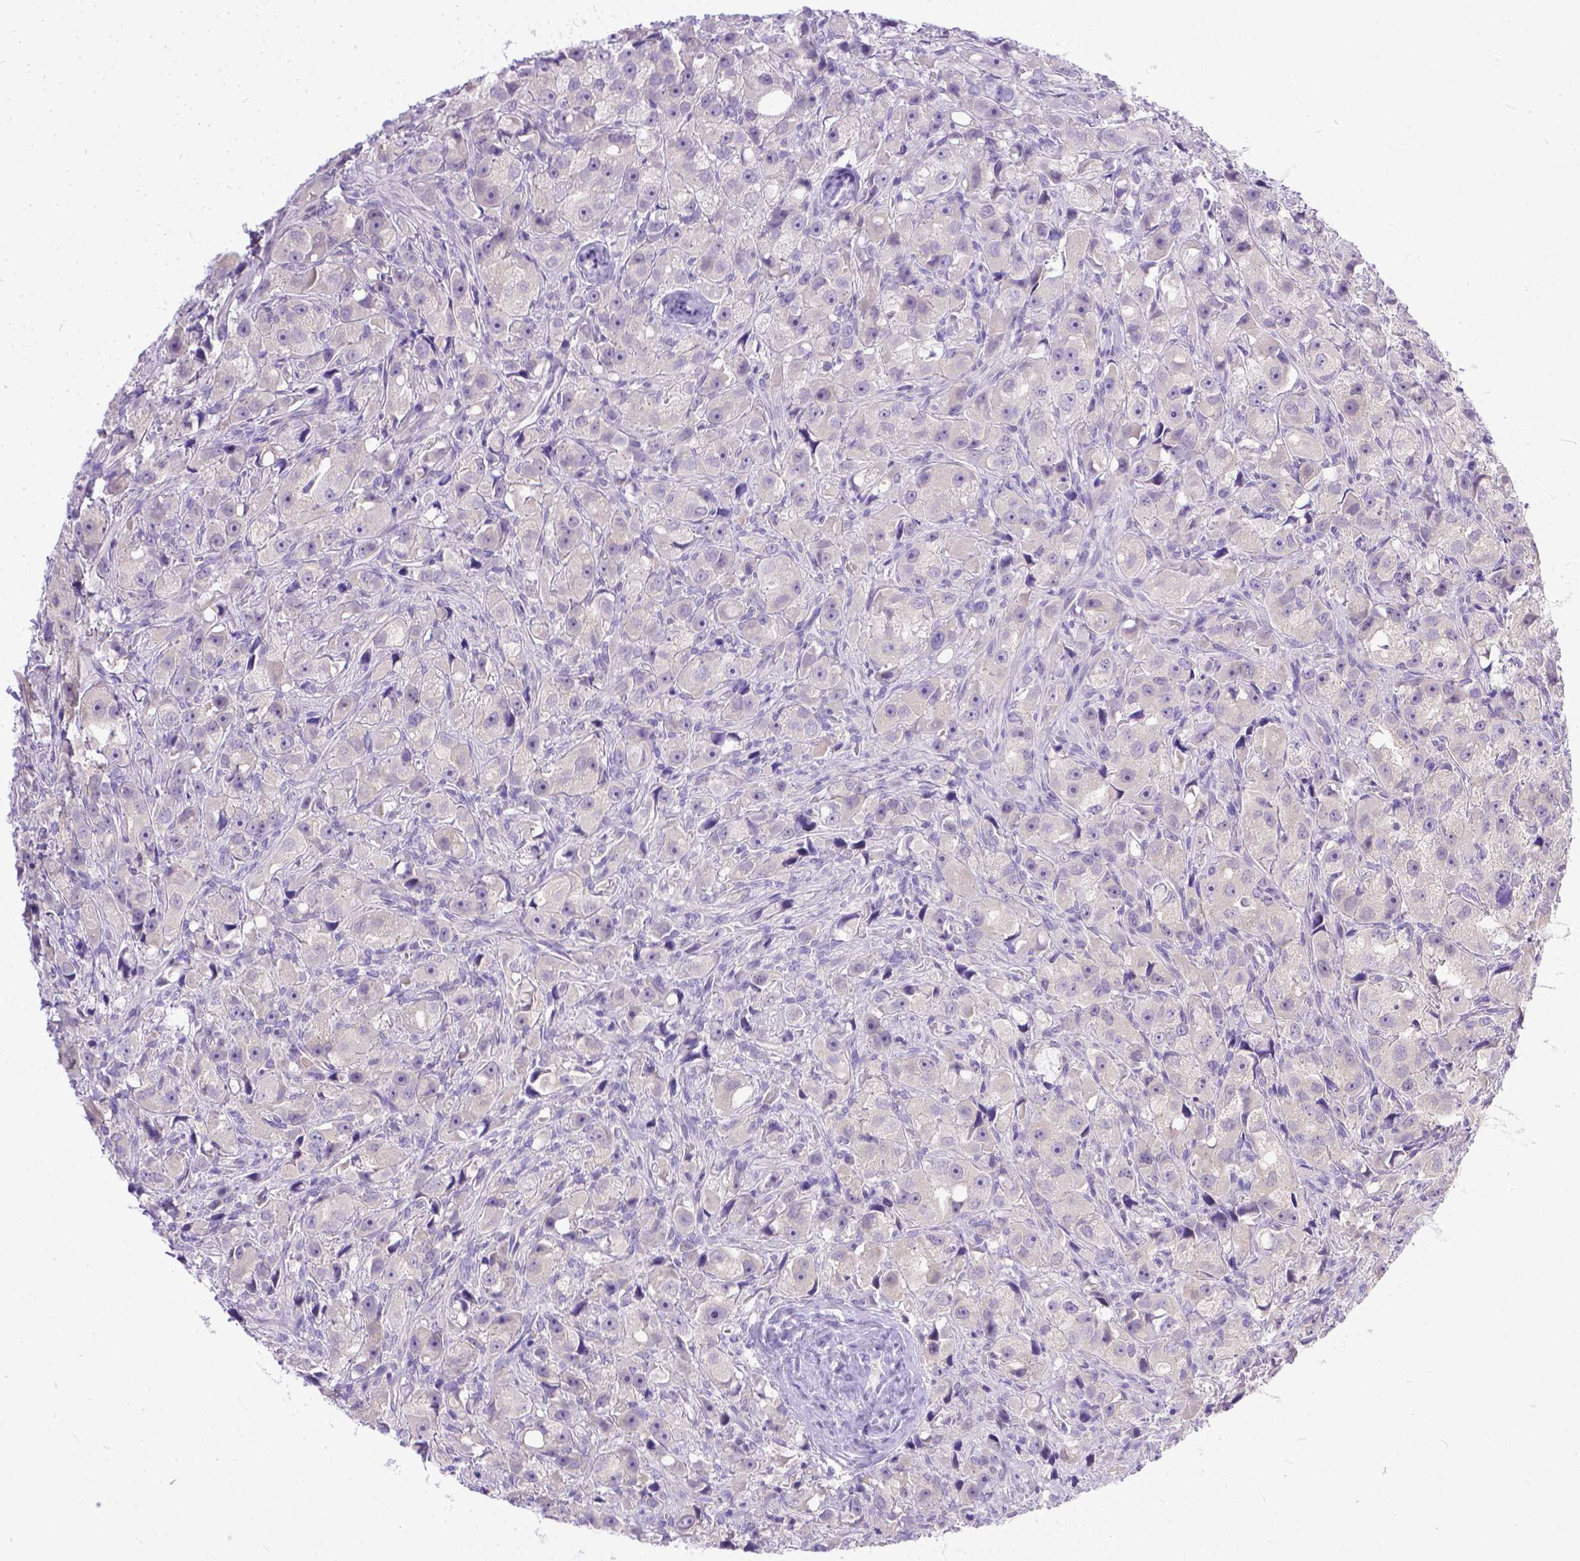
{"staining": {"intensity": "negative", "quantity": "none", "location": "none"}, "tissue": "prostate cancer", "cell_type": "Tumor cells", "image_type": "cancer", "snomed": [{"axis": "morphology", "description": "Adenocarcinoma, High grade"}, {"axis": "topography", "description": "Prostate"}], "caption": "Histopathology image shows no significant protein staining in tumor cells of prostate cancer.", "gene": "TTLL6", "patient": {"sex": "male", "age": 75}}